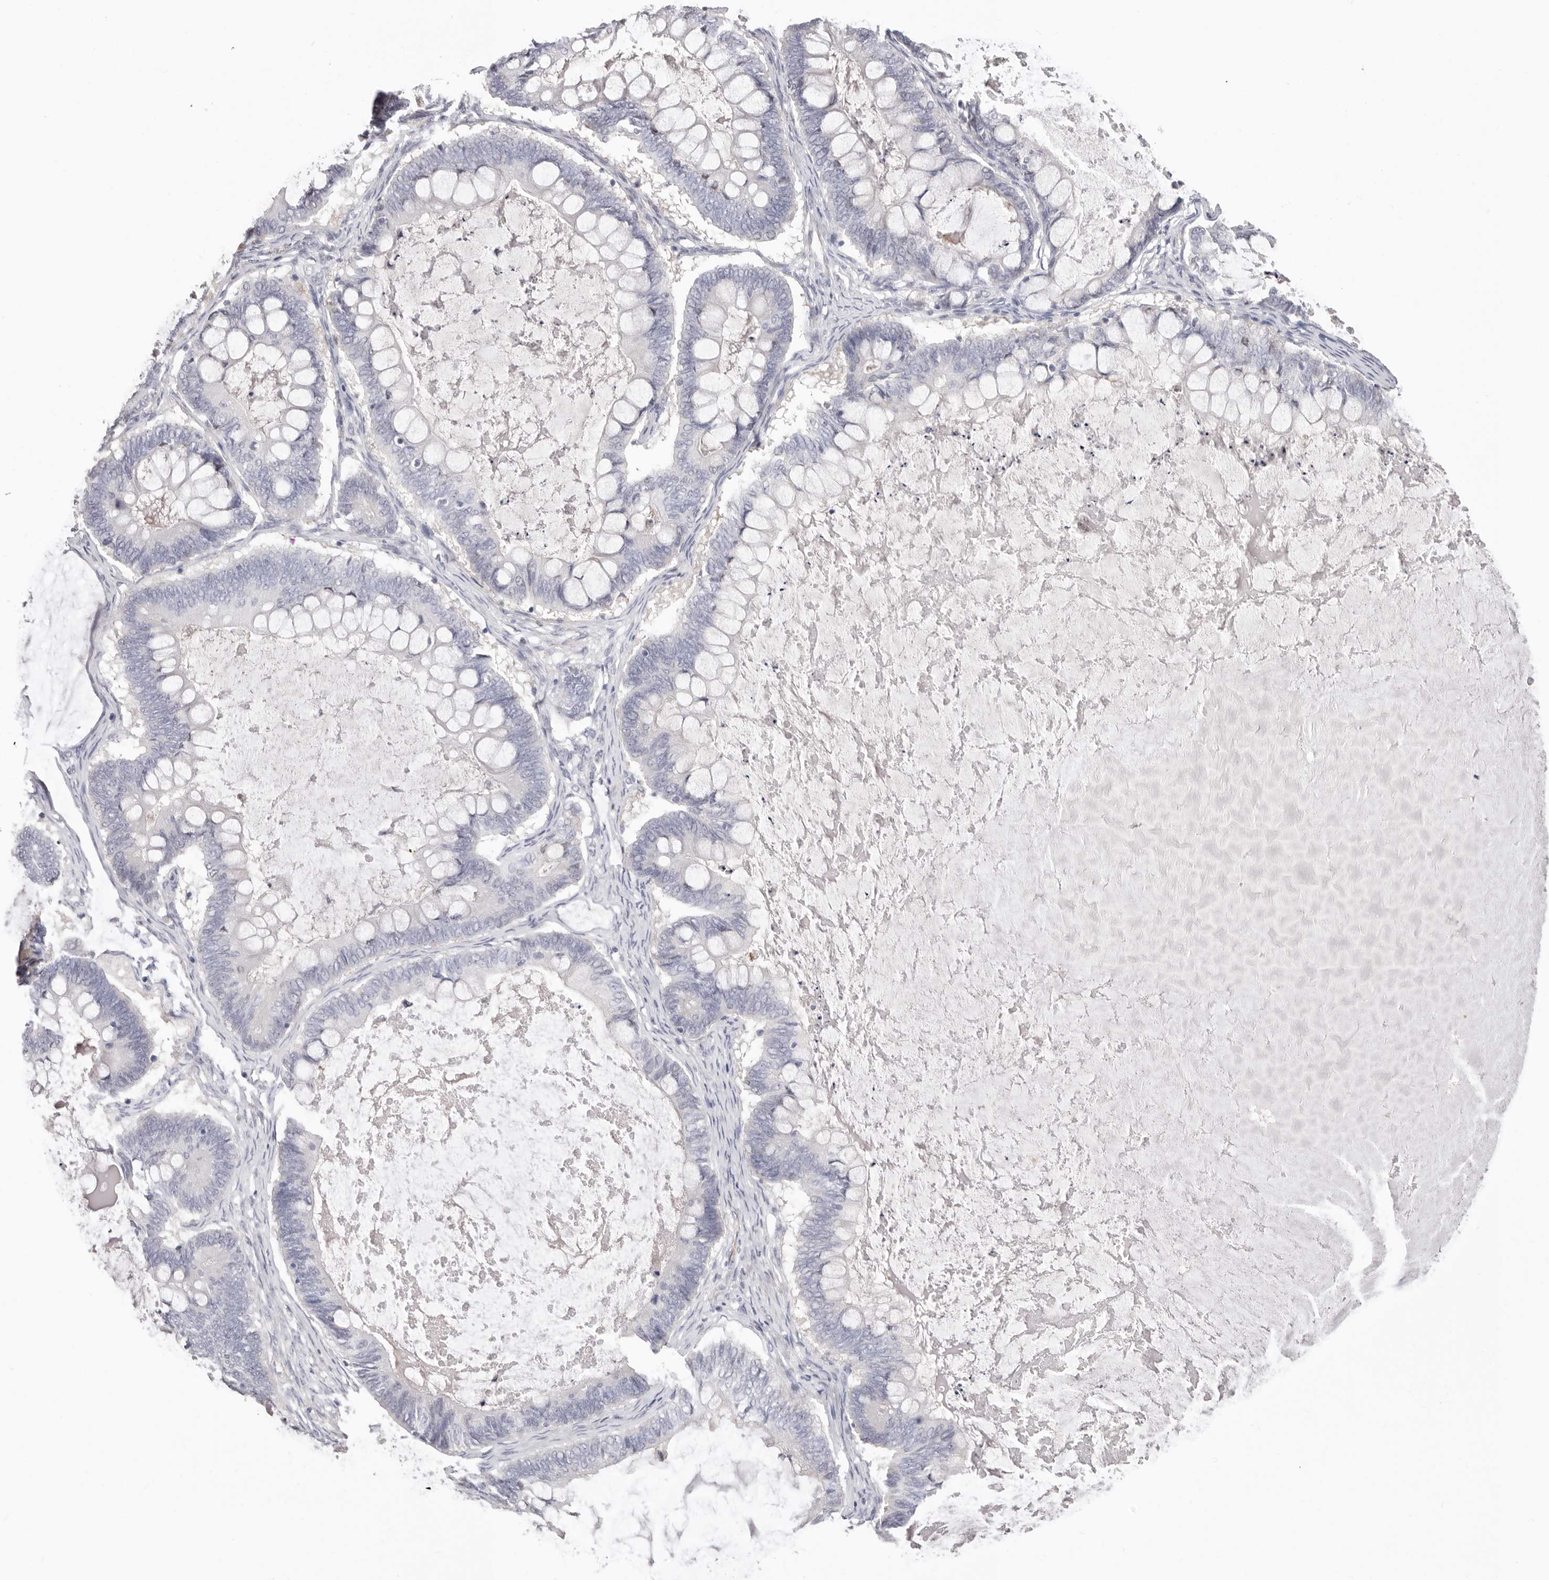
{"staining": {"intensity": "negative", "quantity": "none", "location": "none"}, "tissue": "ovarian cancer", "cell_type": "Tumor cells", "image_type": "cancer", "snomed": [{"axis": "morphology", "description": "Cystadenocarcinoma, mucinous, NOS"}, {"axis": "topography", "description": "Ovary"}], "caption": "Immunohistochemistry of human ovarian mucinous cystadenocarcinoma demonstrates no expression in tumor cells.", "gene": "PKDCC", "patient": {"sex": "female", "age": 61}}